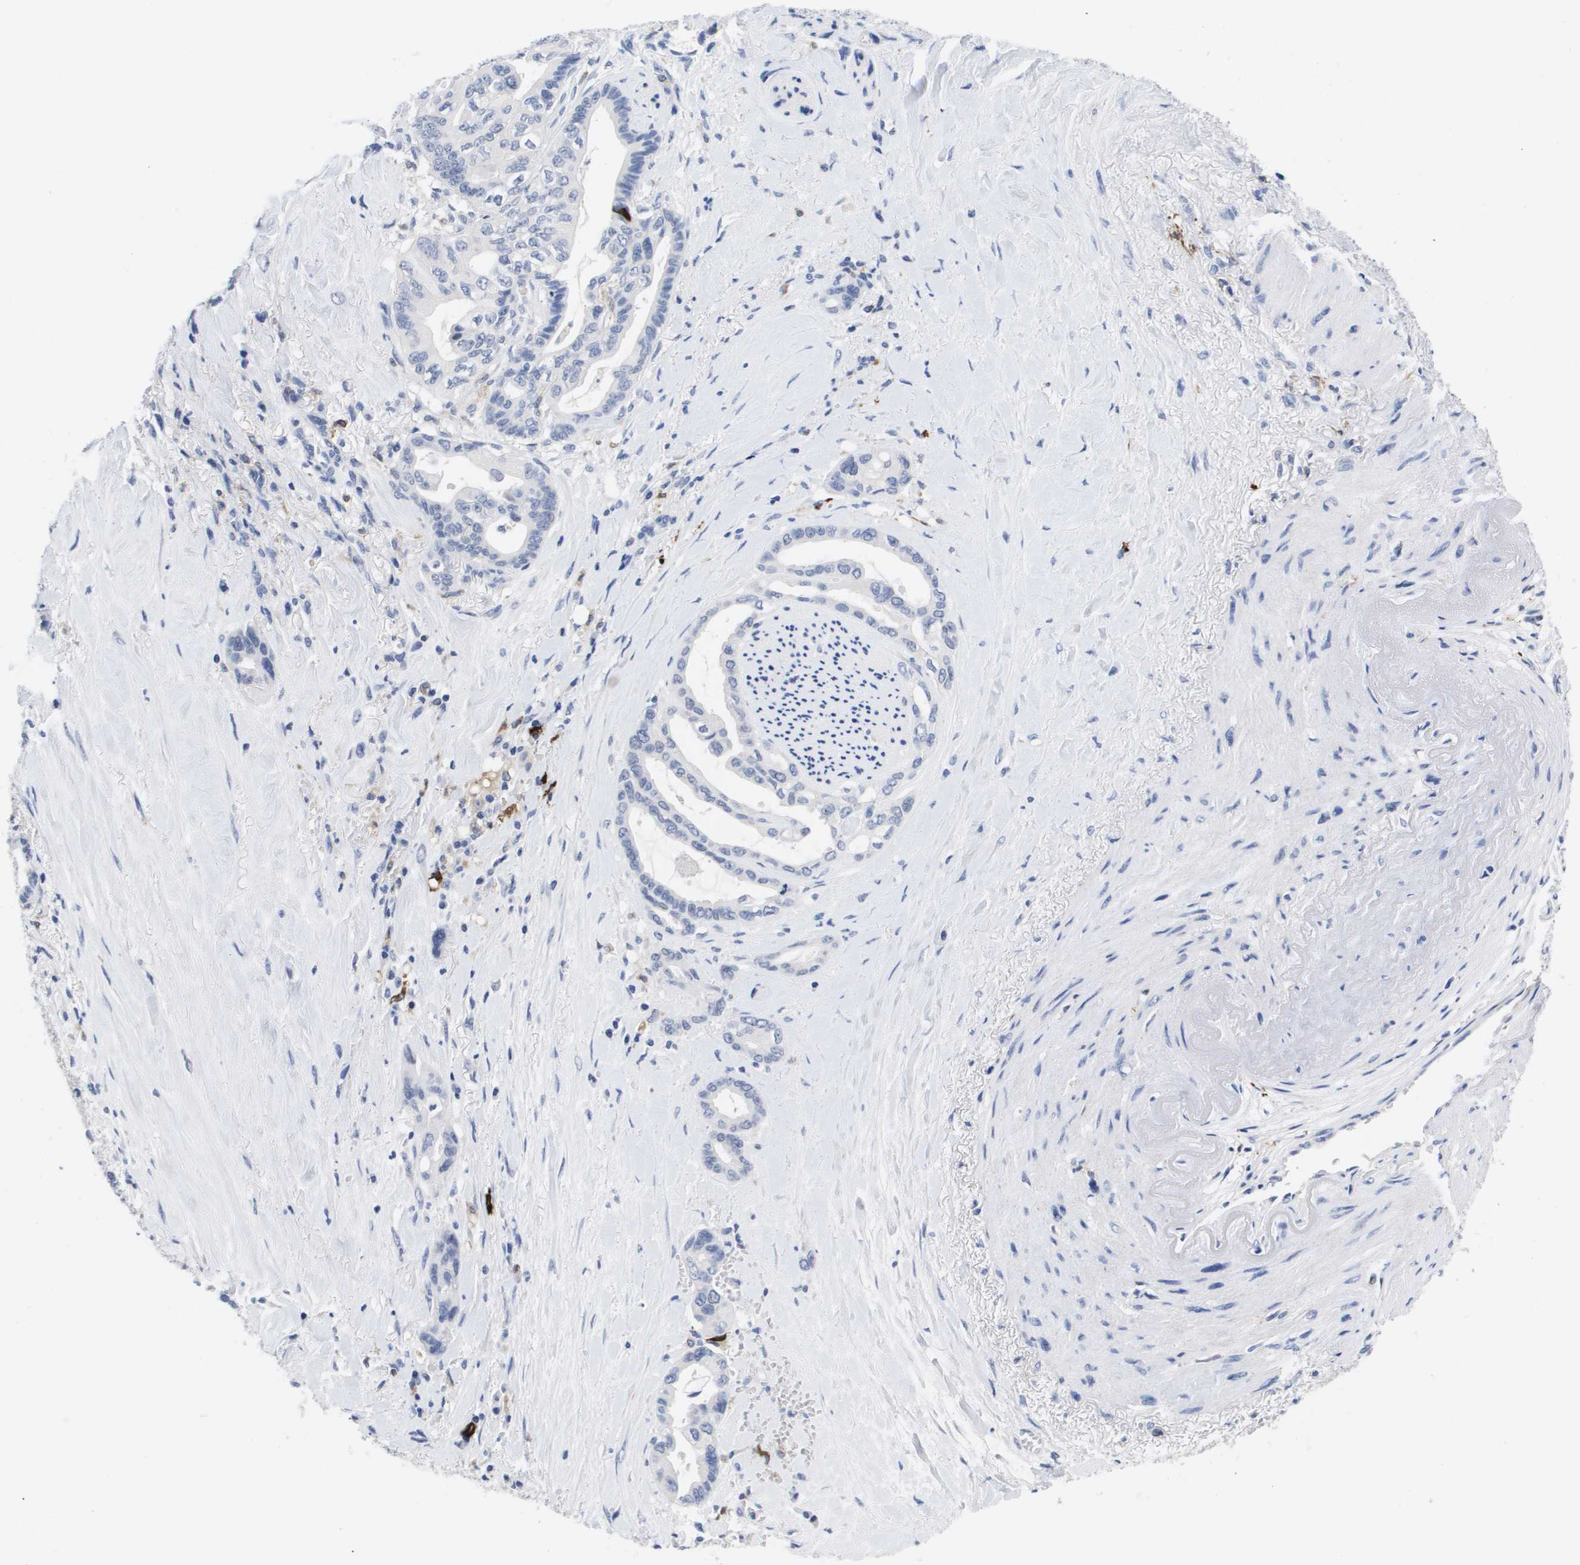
{"staining": {"intensity": "negative", "quantity": "none", "location": "none"}, "tissue": "pancreatic cancer", "cell_type": "Tumor cells", "image_type": "cancer", "snomed": [{"axis": "morphology", "description": "Adenocarcinoma, NOS"}, {"axis": "topography", "description": "Pancreas"}], "caption": "Image shows no significant protein staining in tumor cells of pancreatic adenocarcinoma.", "gene": "HMOX1", "patient": {"sex": "male", "age": 70}}